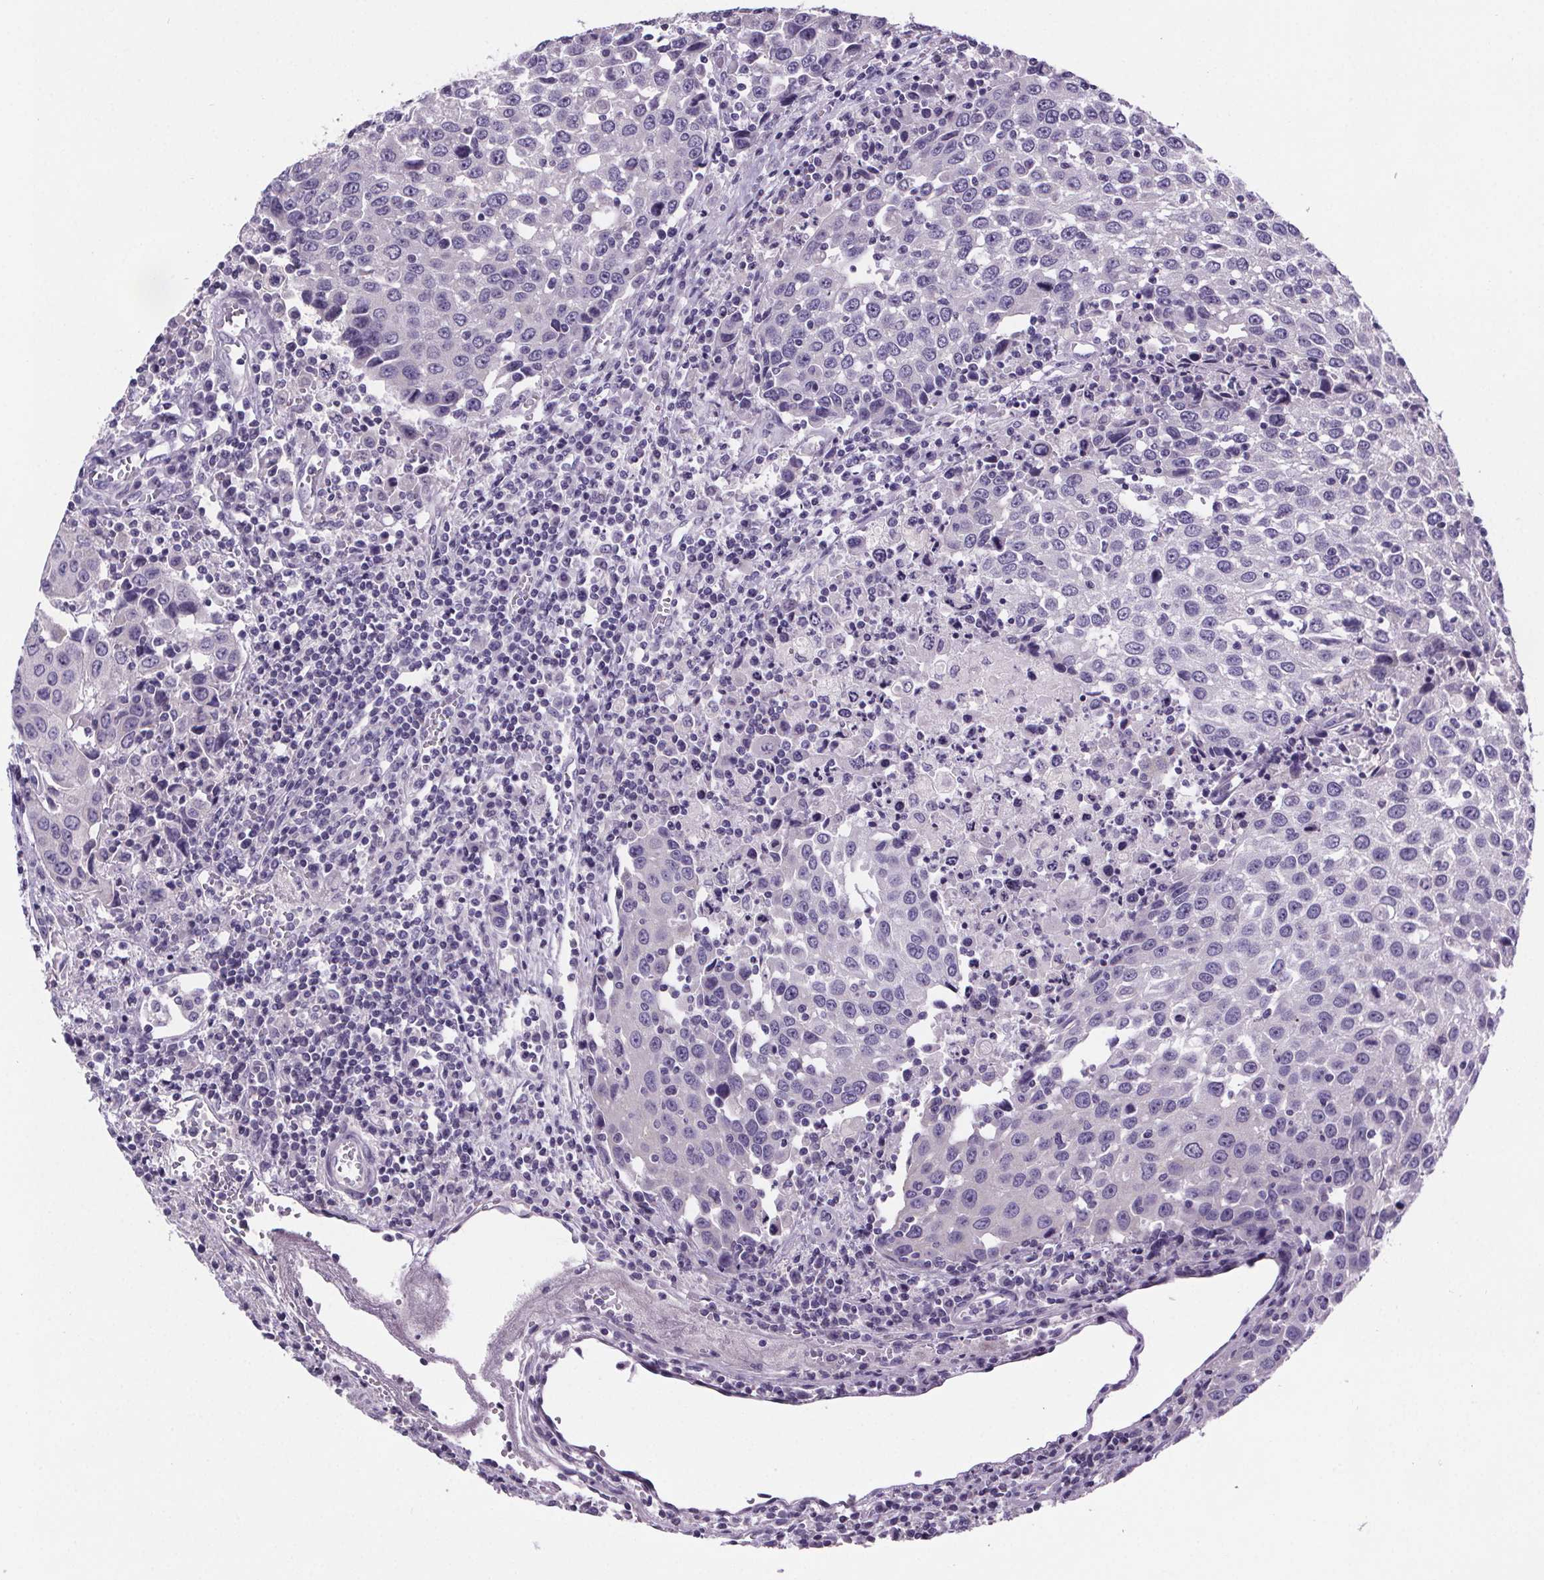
{"staining": {"intensity": "negative", "quantity": "none", "location": "none"}, "tissue": "urothelial cancer", "cell_type": "Tumor cells", "image_type": "cancer", "snomed": [{"axis": "morphology", "description": "Urothelial carcinoma, High grade"}, {"axis": "topography", "description": "Urinary bladder"}], "caption": "Histopathology image shows no significant protein positivity in tumor cells of urothelial cancer.", "gene": "CUBN", "patient": {"sex": "female", "age": 85}}